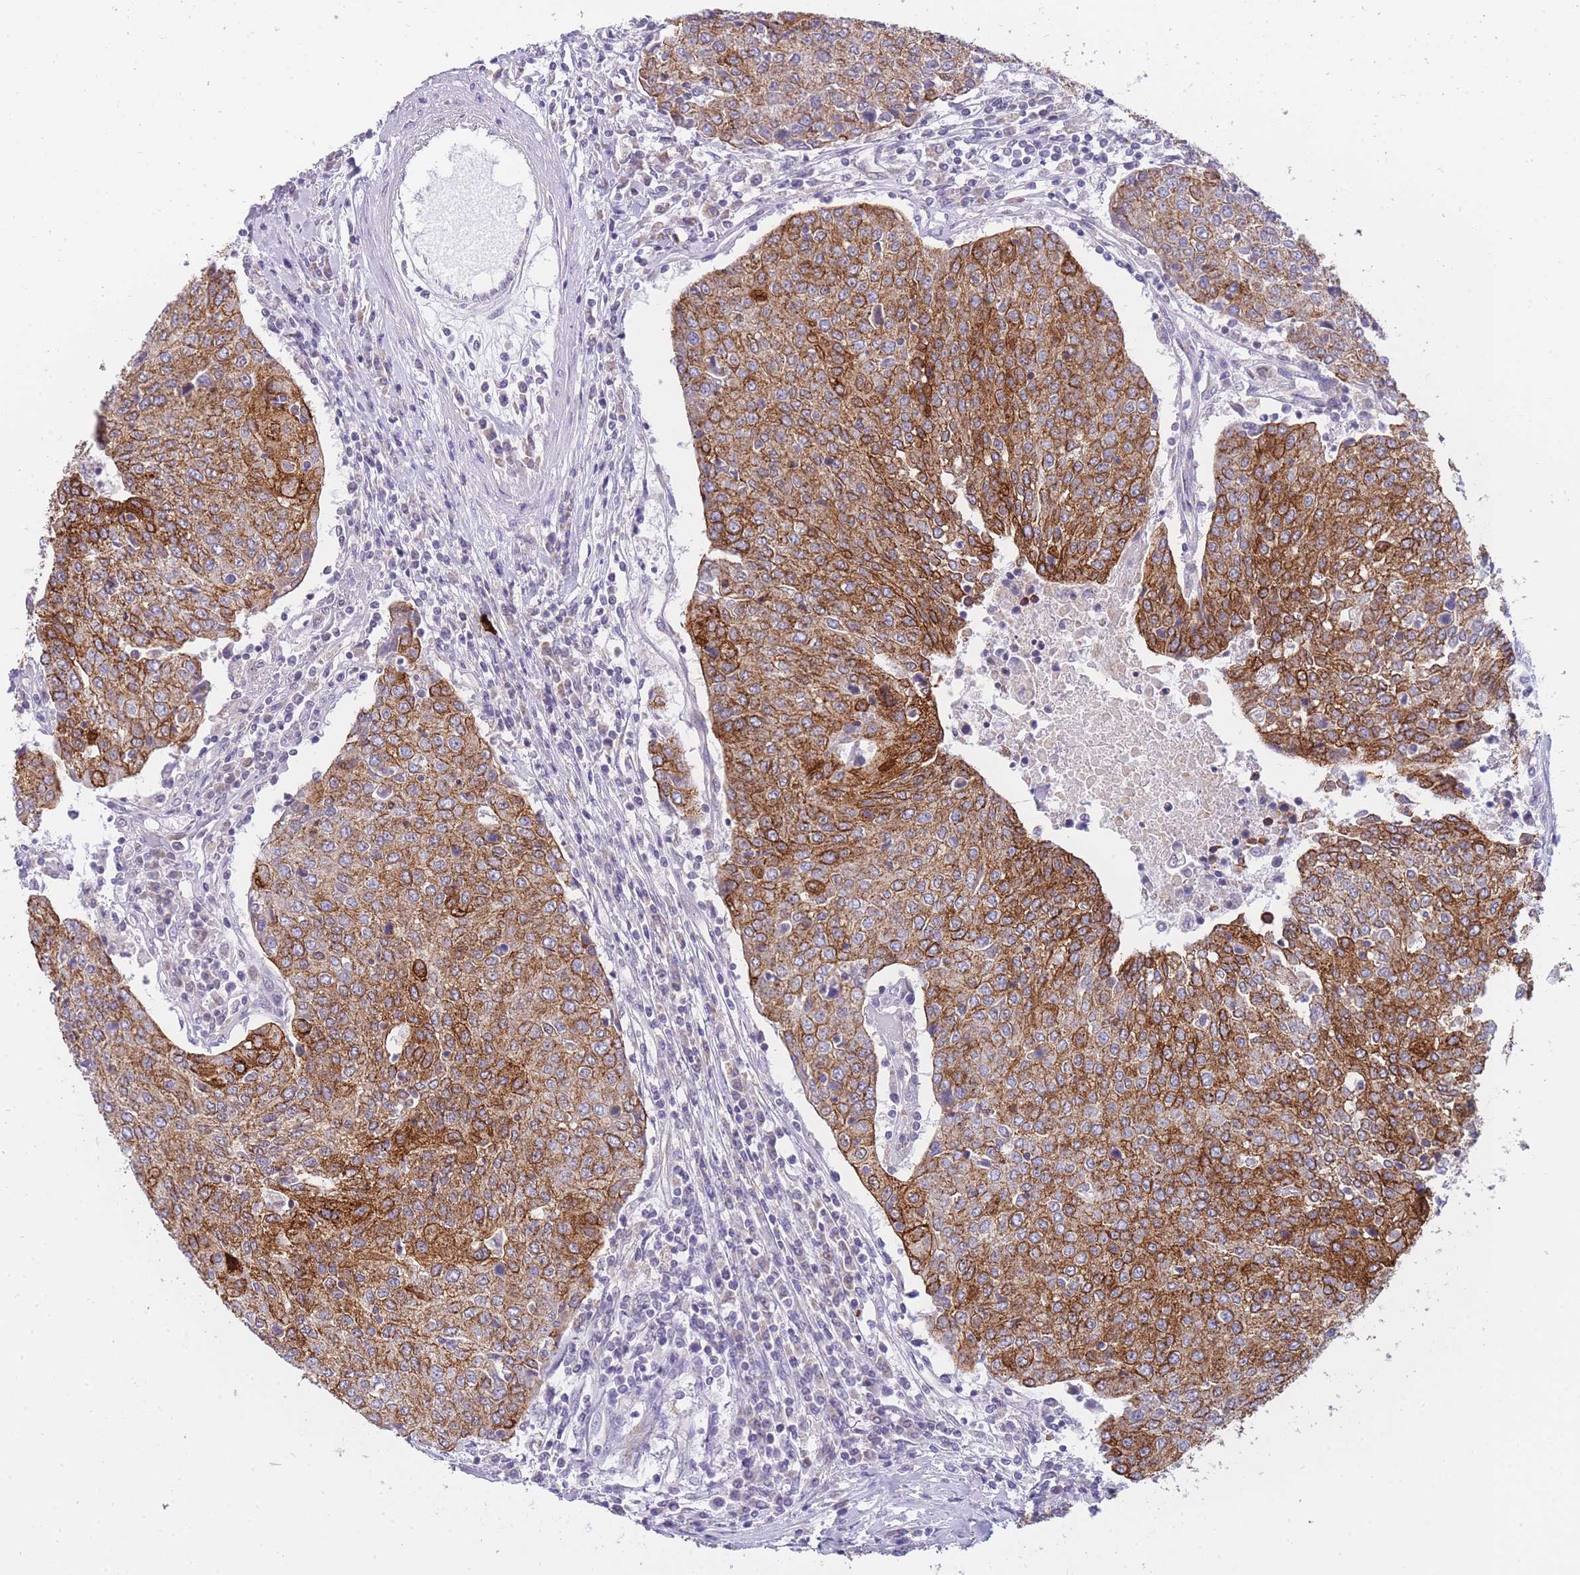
{"staining": {"intensity": "strong", "quantity": ">75%", "location": "cytoplasmic/membranous"}, "tissue": "urothelial cancer", "cell_type": "Tumor cells", "image_type": "cancer", "snomed": [{"axis": "morphology", "description": "Urothelial carcinoma, High grade"}, {"axis": "topography", "description": "Urinary bladder"}], "caption": "Immunohistochemistry histopathology image of human urothelial cancer stained for a protein (brown), which displays high levels of strong cytoplasmic/membranous expression in approximately >75% of tumor cells.", "gene": "FRAT2", "patient": {"sex": "female", "age": 85}}